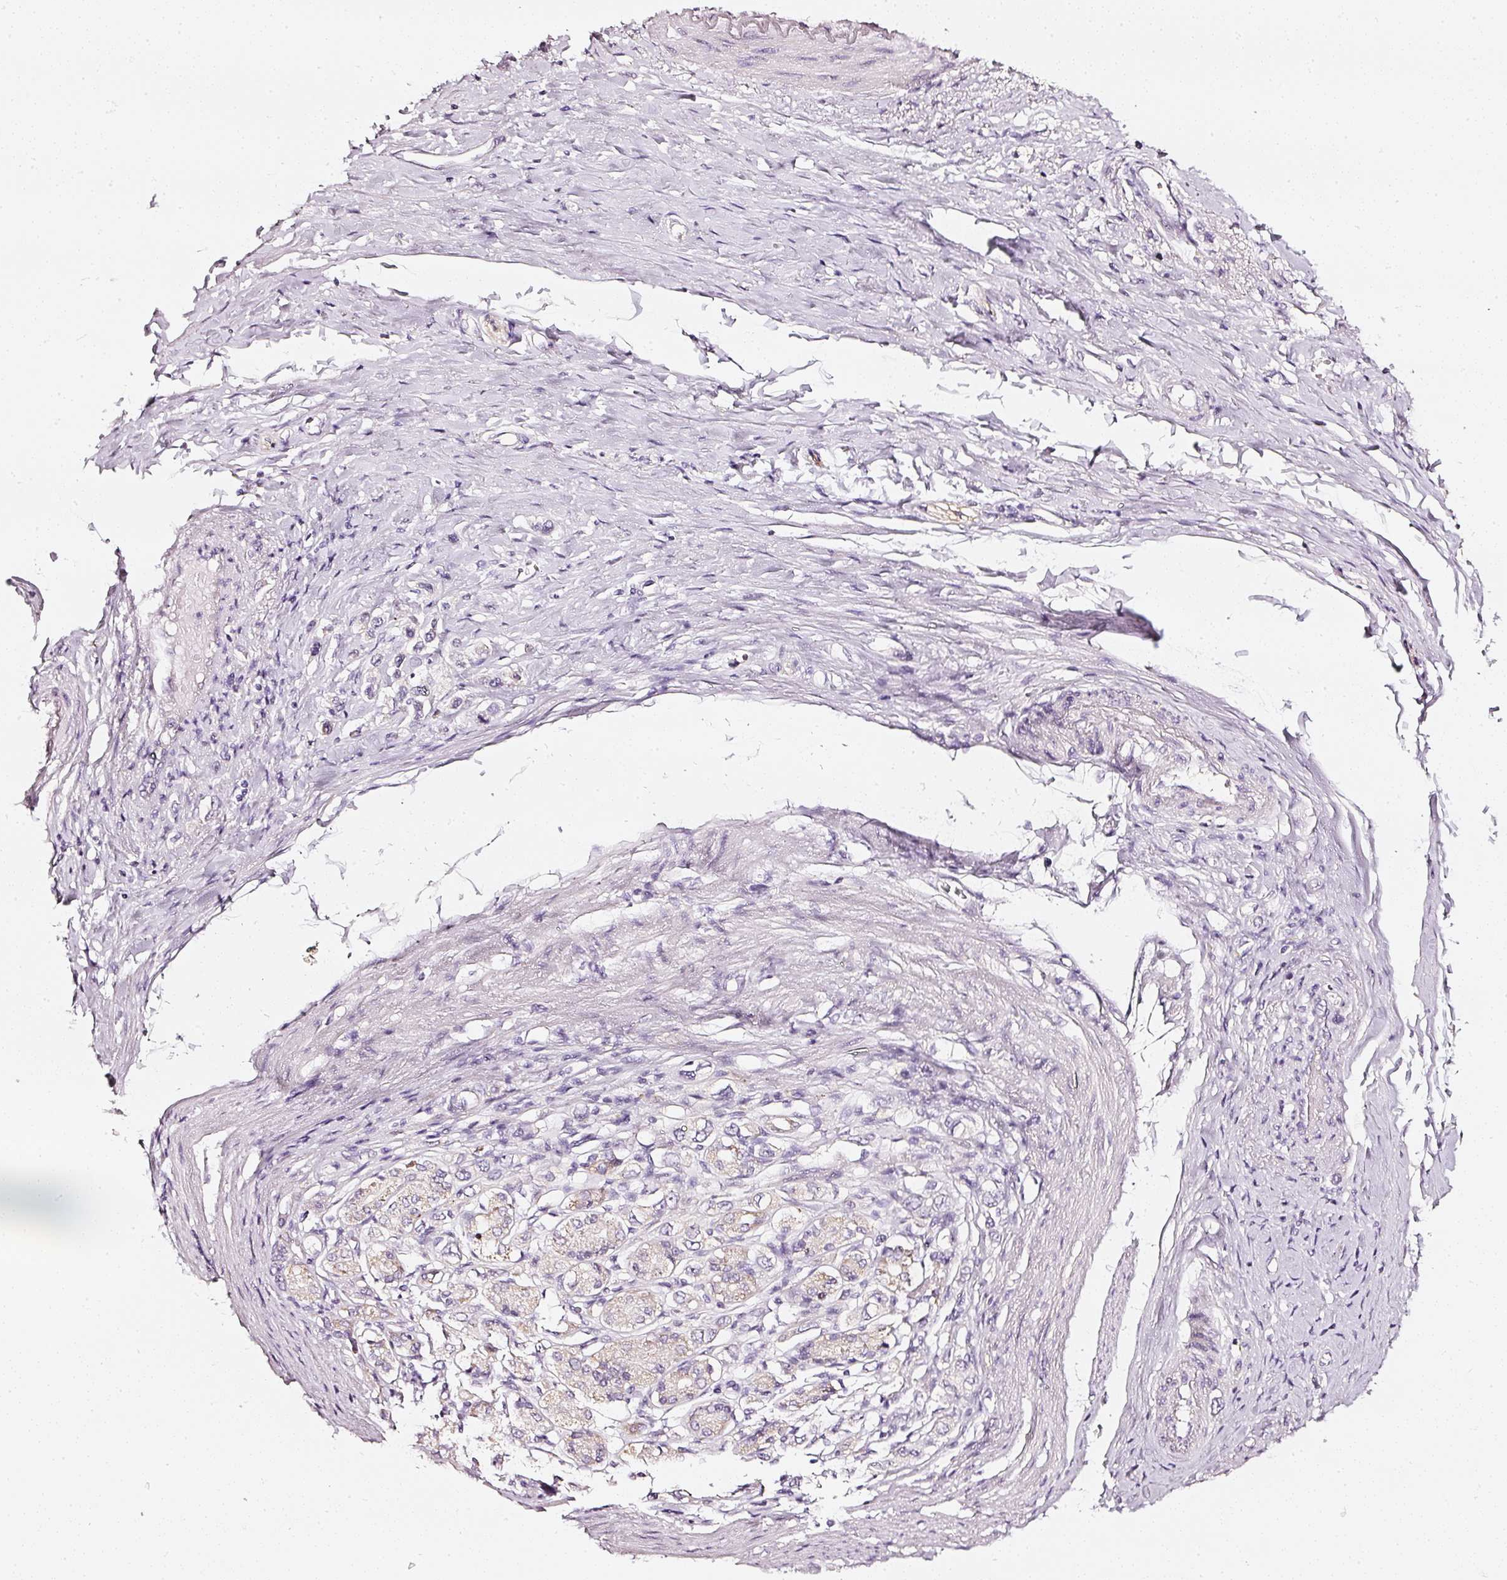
{"staining": {"intensity": "negative", "quantity": "none", "location": "none"}, "tissue": "stomach cancer", "cell_type": "Tumor cells", "image_type": "cancer", "snomed": [{"axis": "morphology", "description": "Adenocarcinoma, NOS"}, {"axis": "topography", "description": "Stomach"}], "caption": "Protein analysis of stomach cancer (adenocarcinoma) shows no significant staining in tumor cells. Nuclei are stained in blue.", "gene": "CNP", "patient": {"sex": "female", "age": 65}}